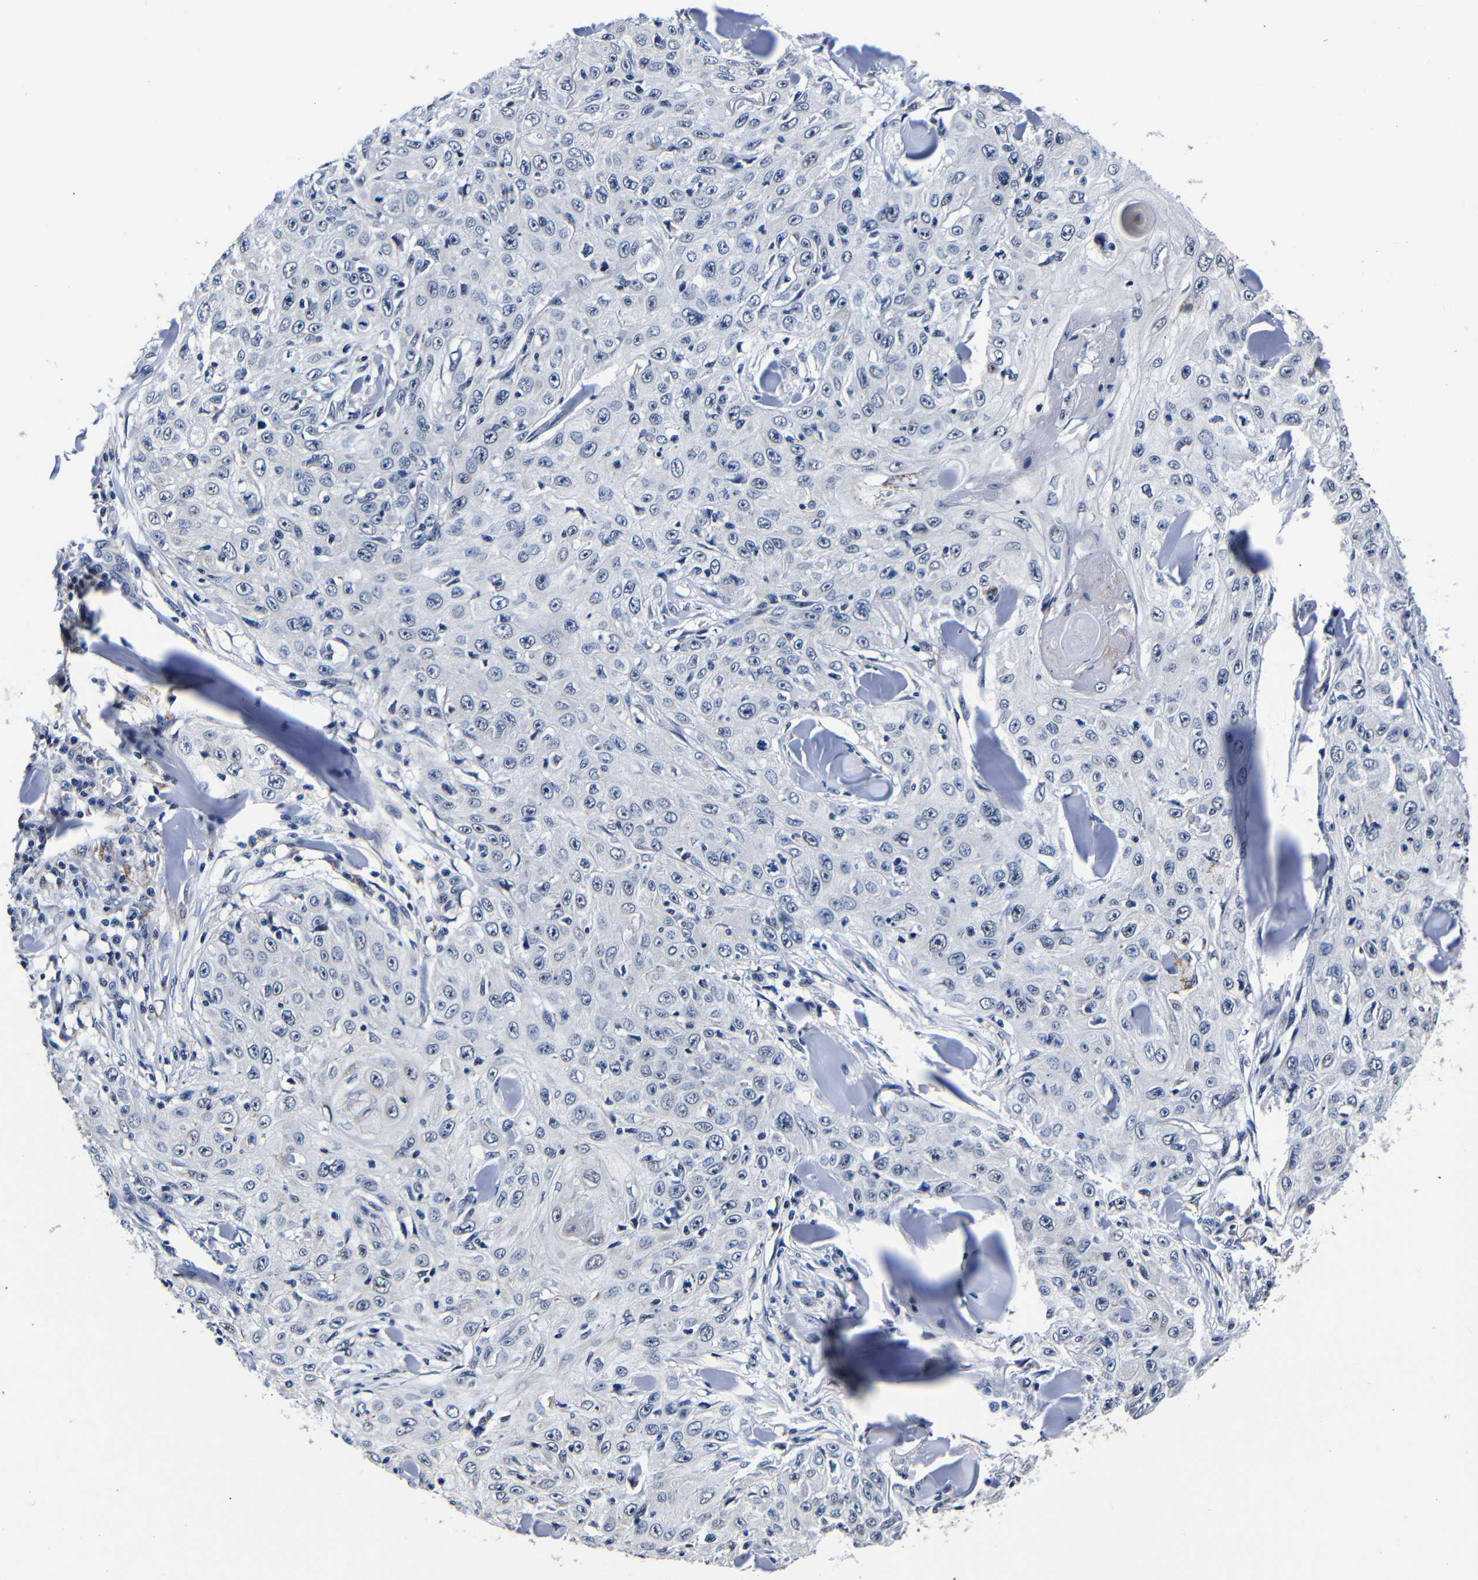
{"staining": {"intensity": "negative", "quantity": "none", "location": "none"}, "tissue": "skin cancer", "cell_type": "Tumor cells", "image_type": "cancer", "snomed": [{"axis": "morphology", "description": "Squamous cell carcinoma, NOS"}, {"axis": "topography", "description": "Skin"}], "caption": "A micrograph of human skin cancer (squamous cell carcinoma) is negative for staining in tumor cells. (Stains: DAB immunohistochemistry (IHC) with hematoxylin counter stain, Microscopy: brightfield microscopy at high magnification).", "gene": "DEPP1", "patient": {"sex": "male", "age": 86}}